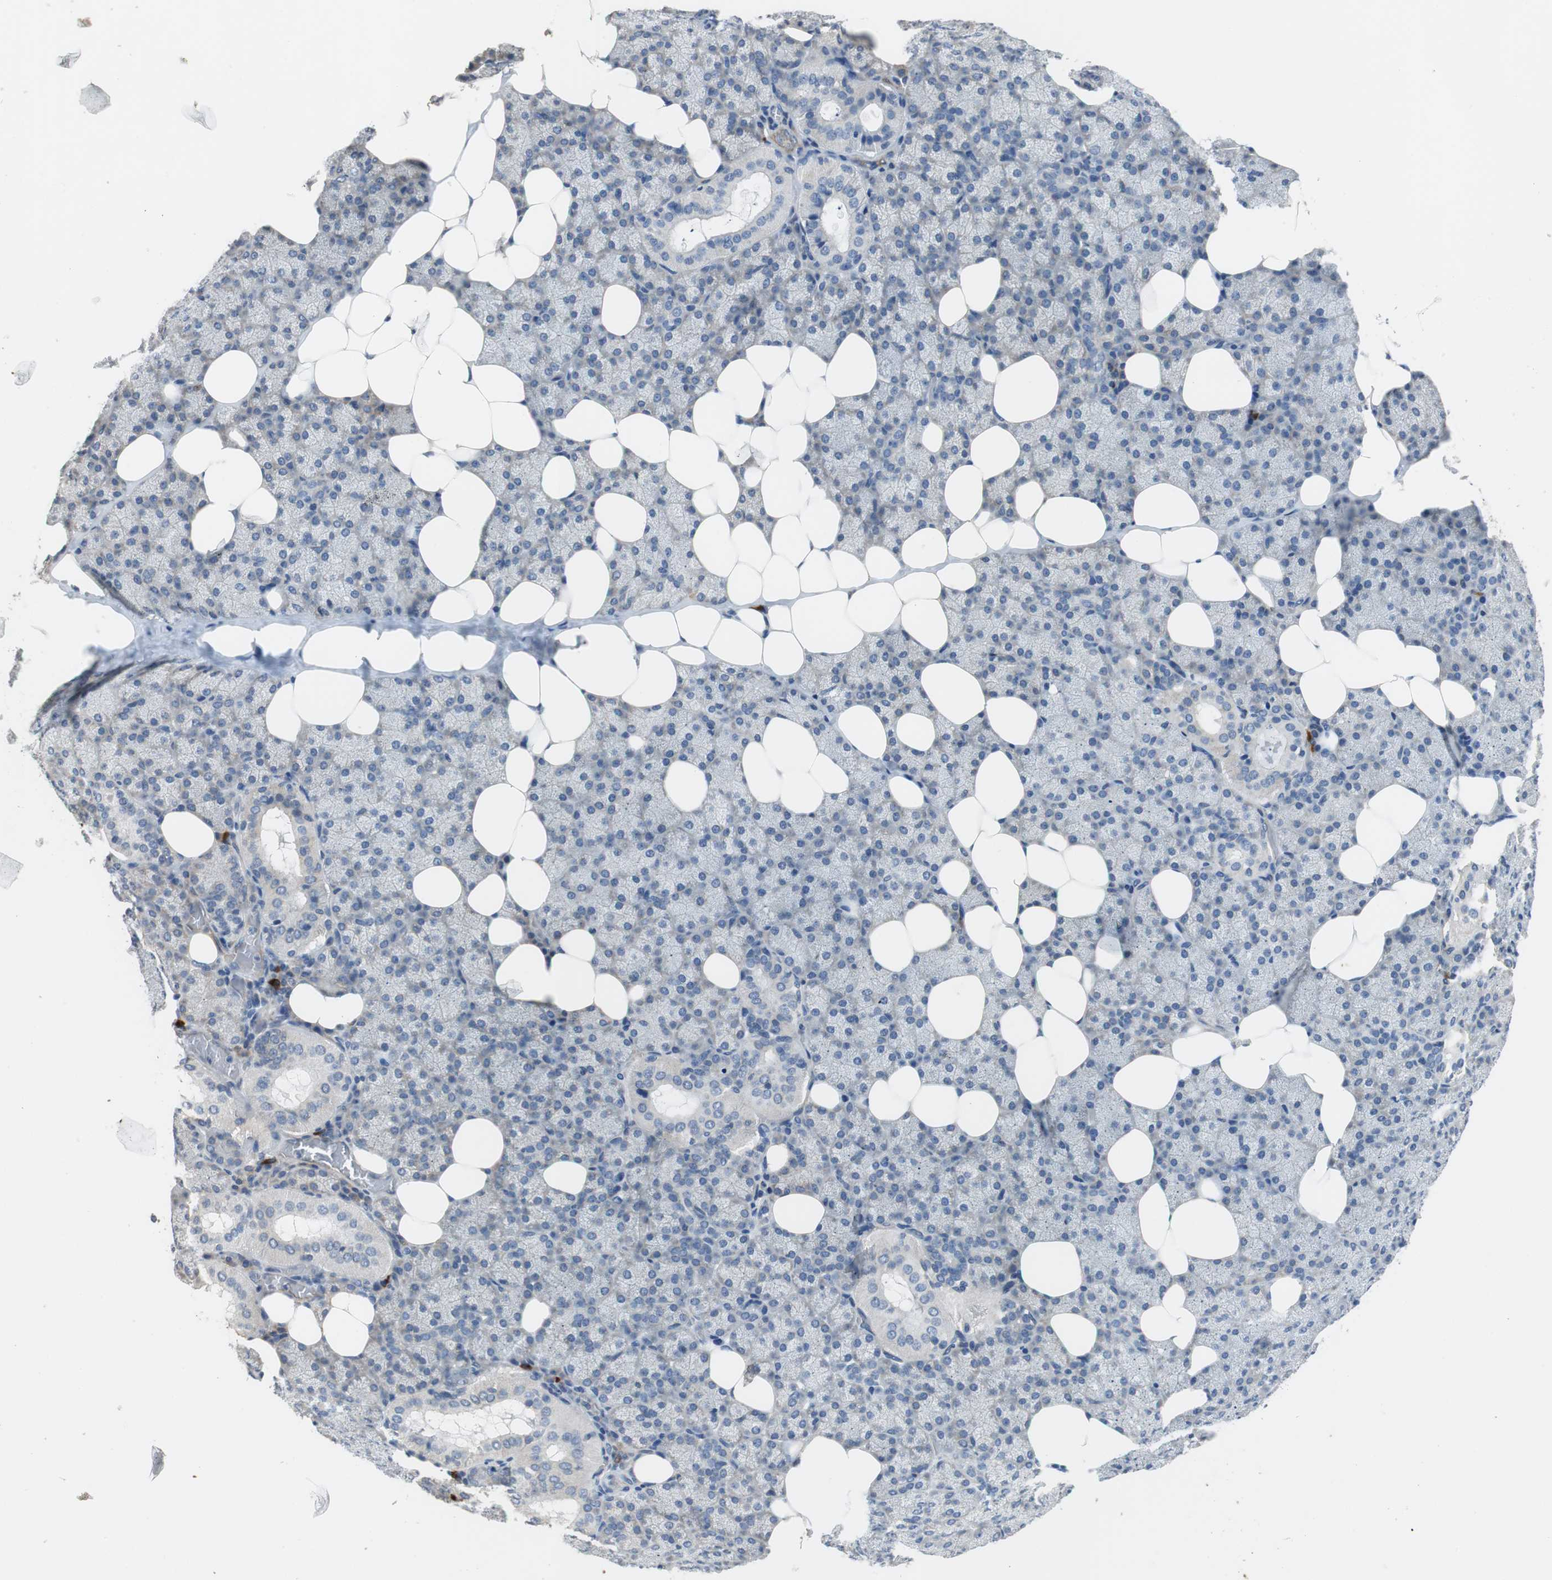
{"staining": {"intensity": "negative", "quantity": "none", "location": "none"}, "tissue": "salivary gland", "cell_type": "Glandular cells", "image_type": "normal", "snomed": [{"axis": "morphology", "description": "Normal tissue, NOS"}, {"axis": "topography", "description": "Lymph node"}, {"axis": "topography", "description": "Salivary gland"}], "caption": "High magnification brightfield microscopy of benign salivary gland stained with DAB (brown) and counterstained with hematoxylin (blue): glandular cells show no significant expression. The staining was performed using DAB to visualize the protein expression in brown, while the nuclei were stained in blue with hematoxylin (Magnification: 20x).", "gene": "MTIF2", "patient": {"sex": "male", "age": 8}}